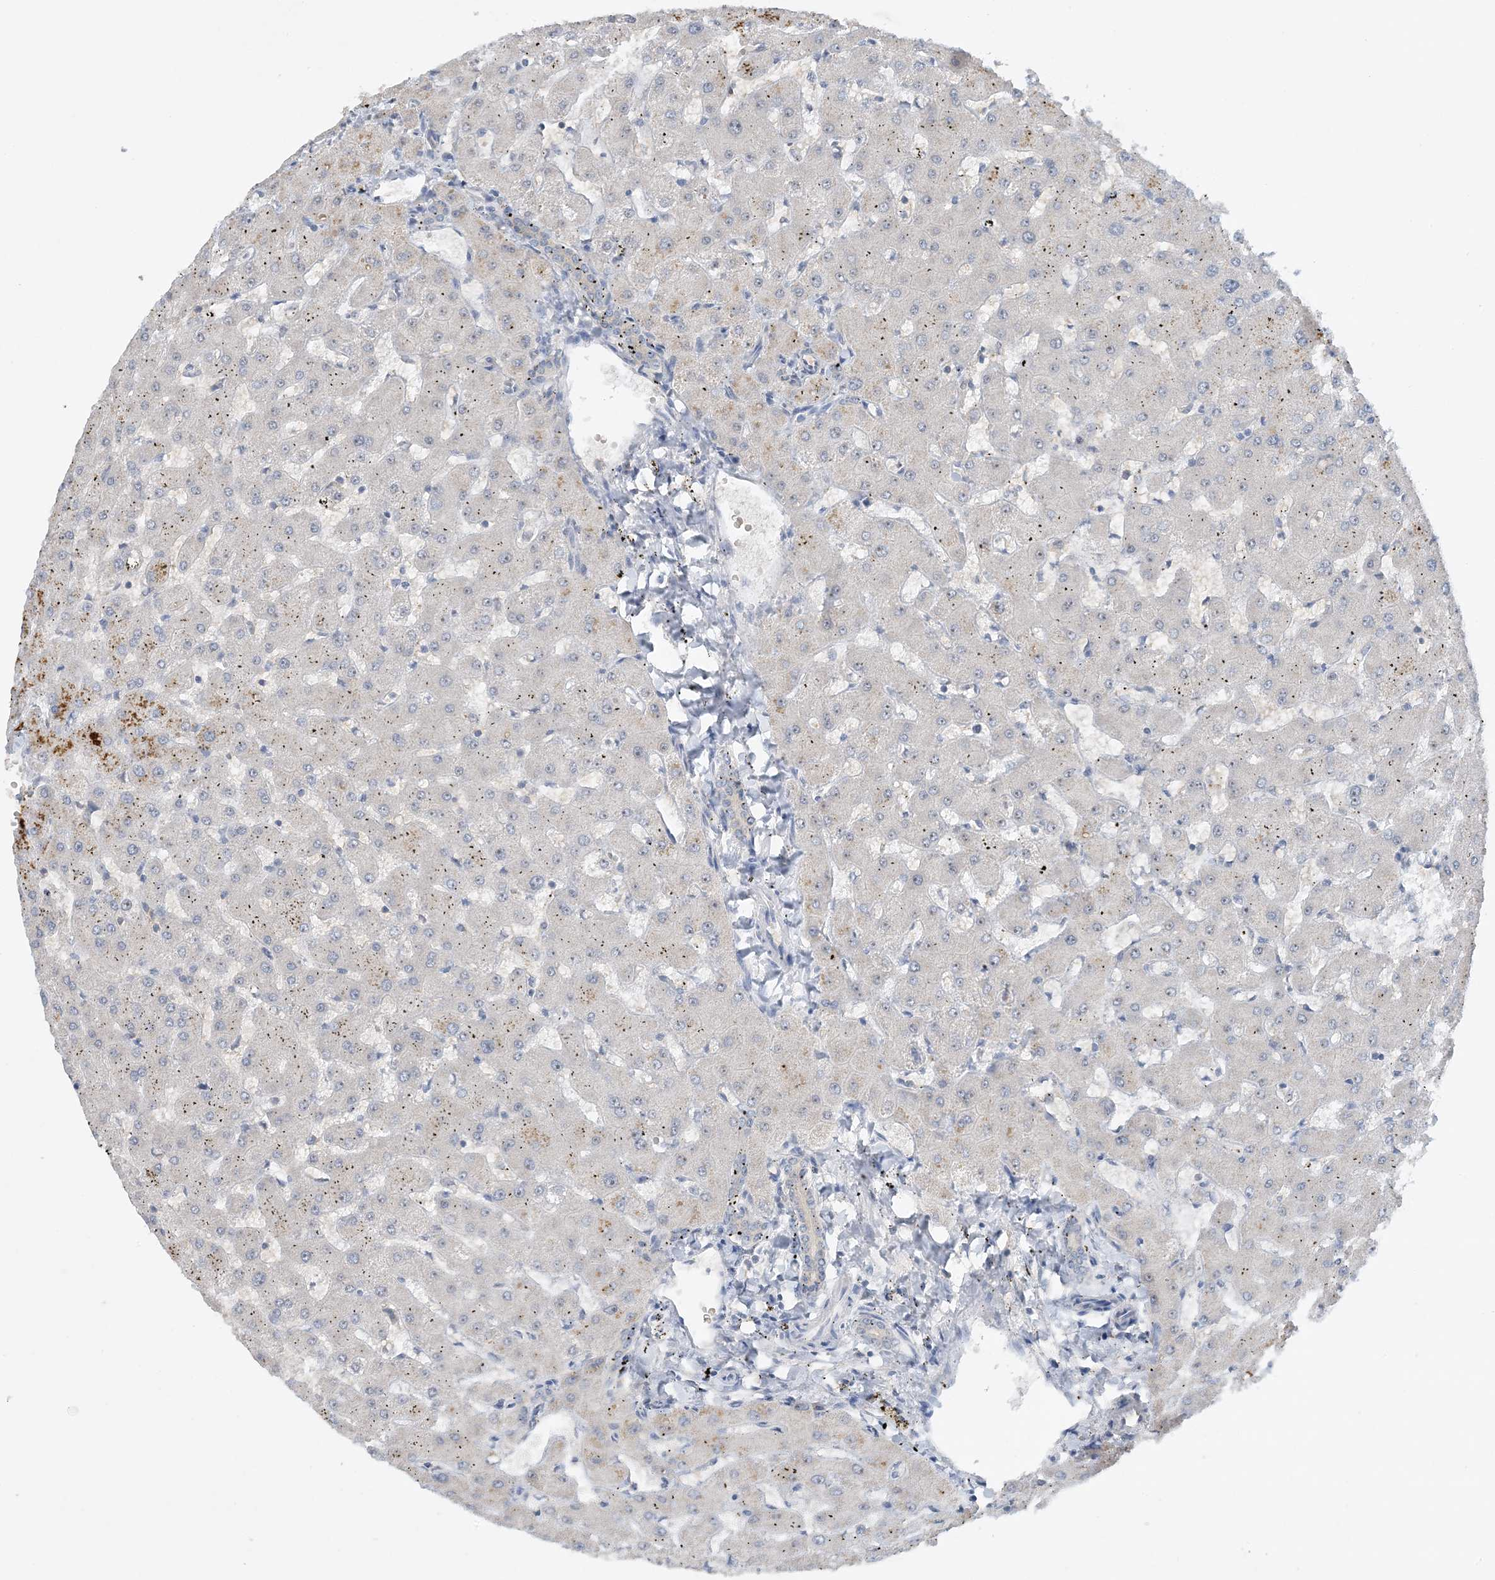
{"staining": {"intensity": "negative", "quantity": "none", "location": "none"}, "tissue": "liver", "cell_type": "Cholangiocytes", "image_type": "normal", "snomed": [{"axis": "morphology", "description": "Normal tissue, NOS"}, {"axis": "topography", "description": "Liver"}], "caption": "Immunohistochemistry (IHC) image of benign liver: human liver stained with DAB exhibits no significant protein positivity in cholangiocytes.", "gene": "UBE2E1", "patient": {"sex": "female", "age": 63}}